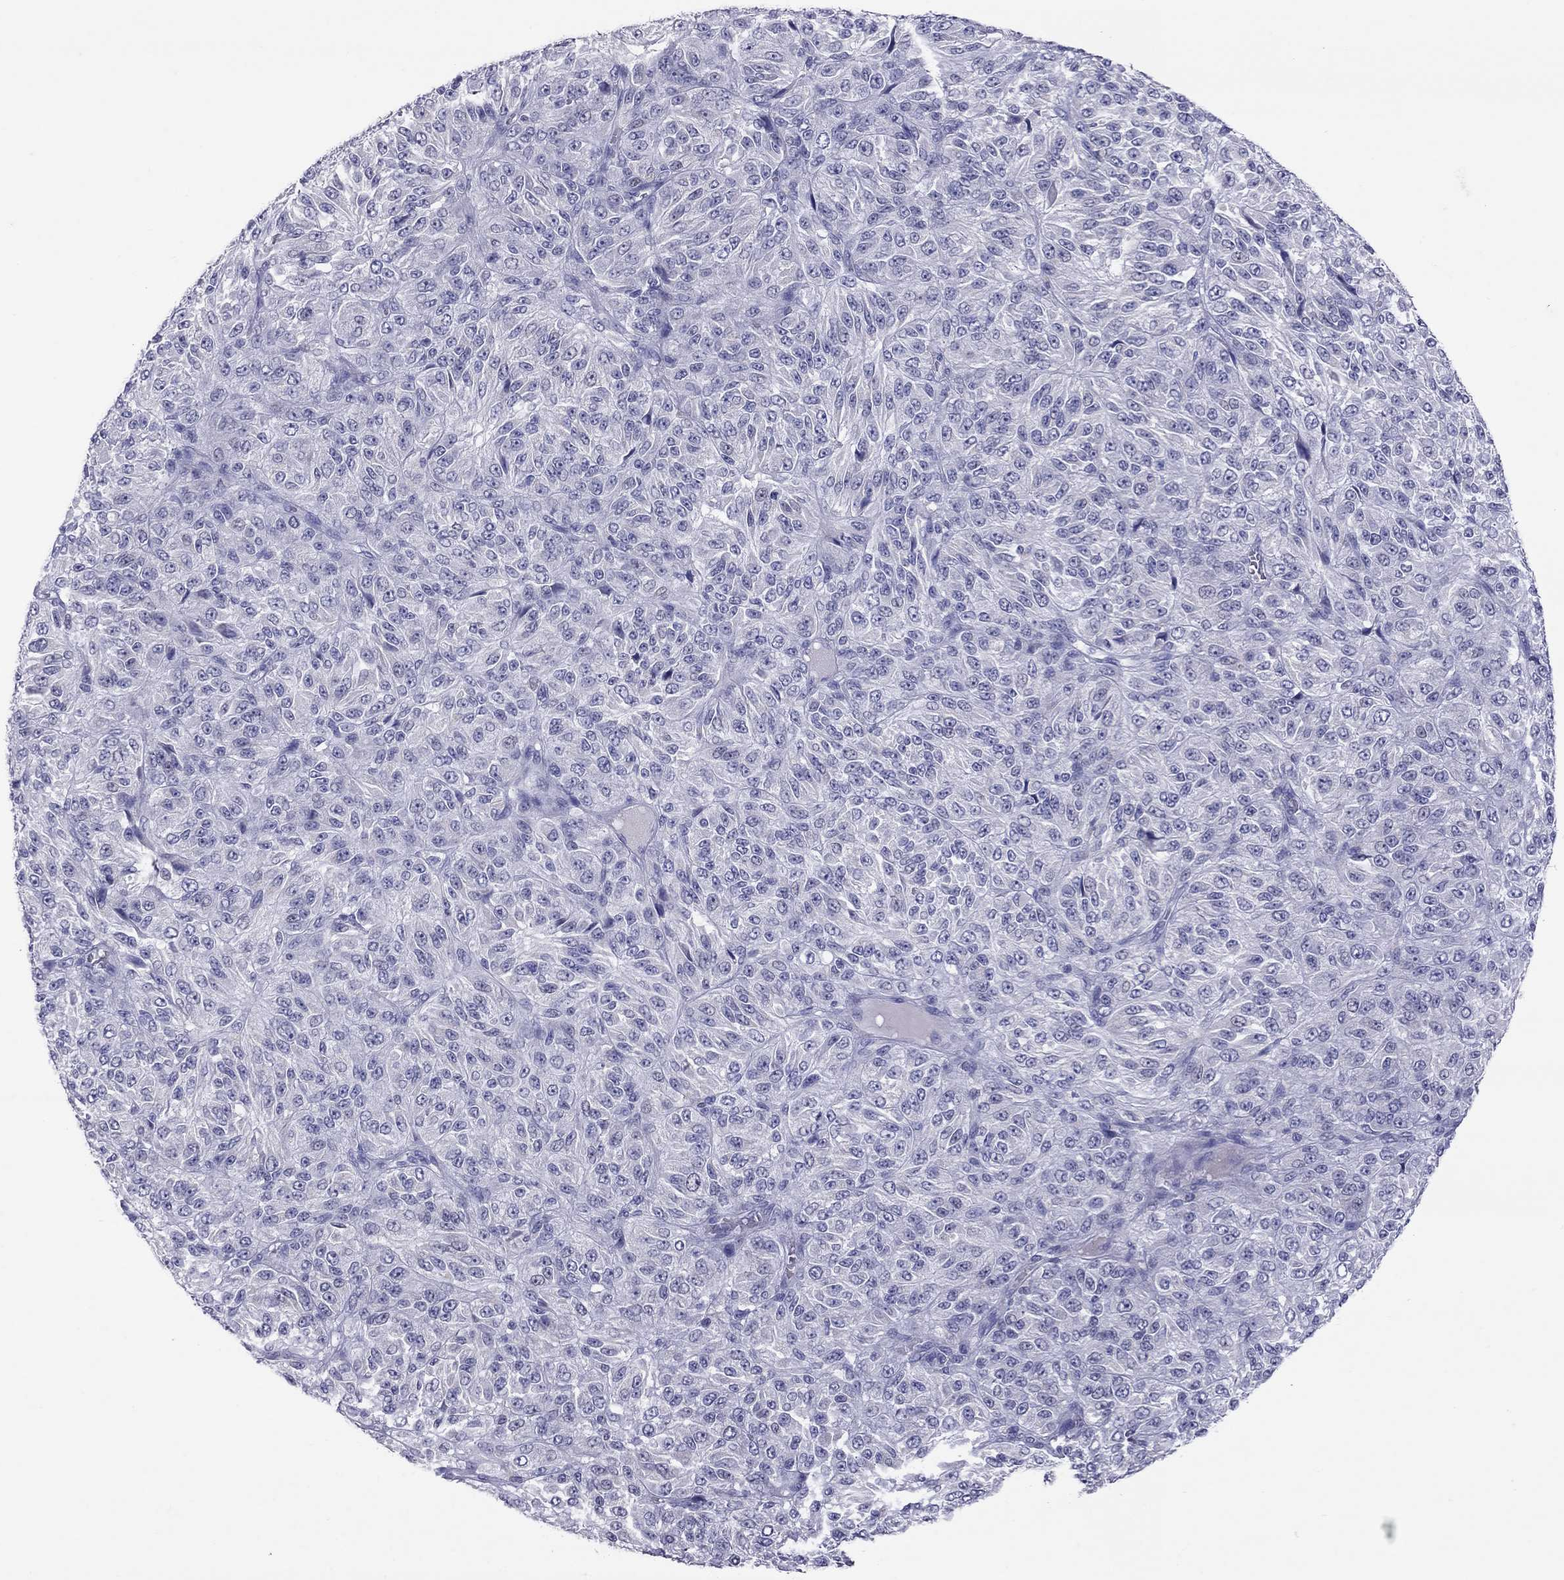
{"staining": {"intensity": "negative", "quantity": "none", "location": "none"}, "tissue": "melanoma", "cell_type": "Tumor cells", "image_type": "cancer", "snomed": [{"axis": "morphology", "description": "Malignant melanoma, Metastatic site"}, {"axis": "topography", "description": "Brain"}], "caption": "This photomicrograph is of malignant melanoma (metastatic site) stained with IHC to label a protein in brown with the nuclei are counter-stained blue. There is no expression in tumor cells.", "gene": "MUC16", "patient": {"sex": "female", "age": 56}}